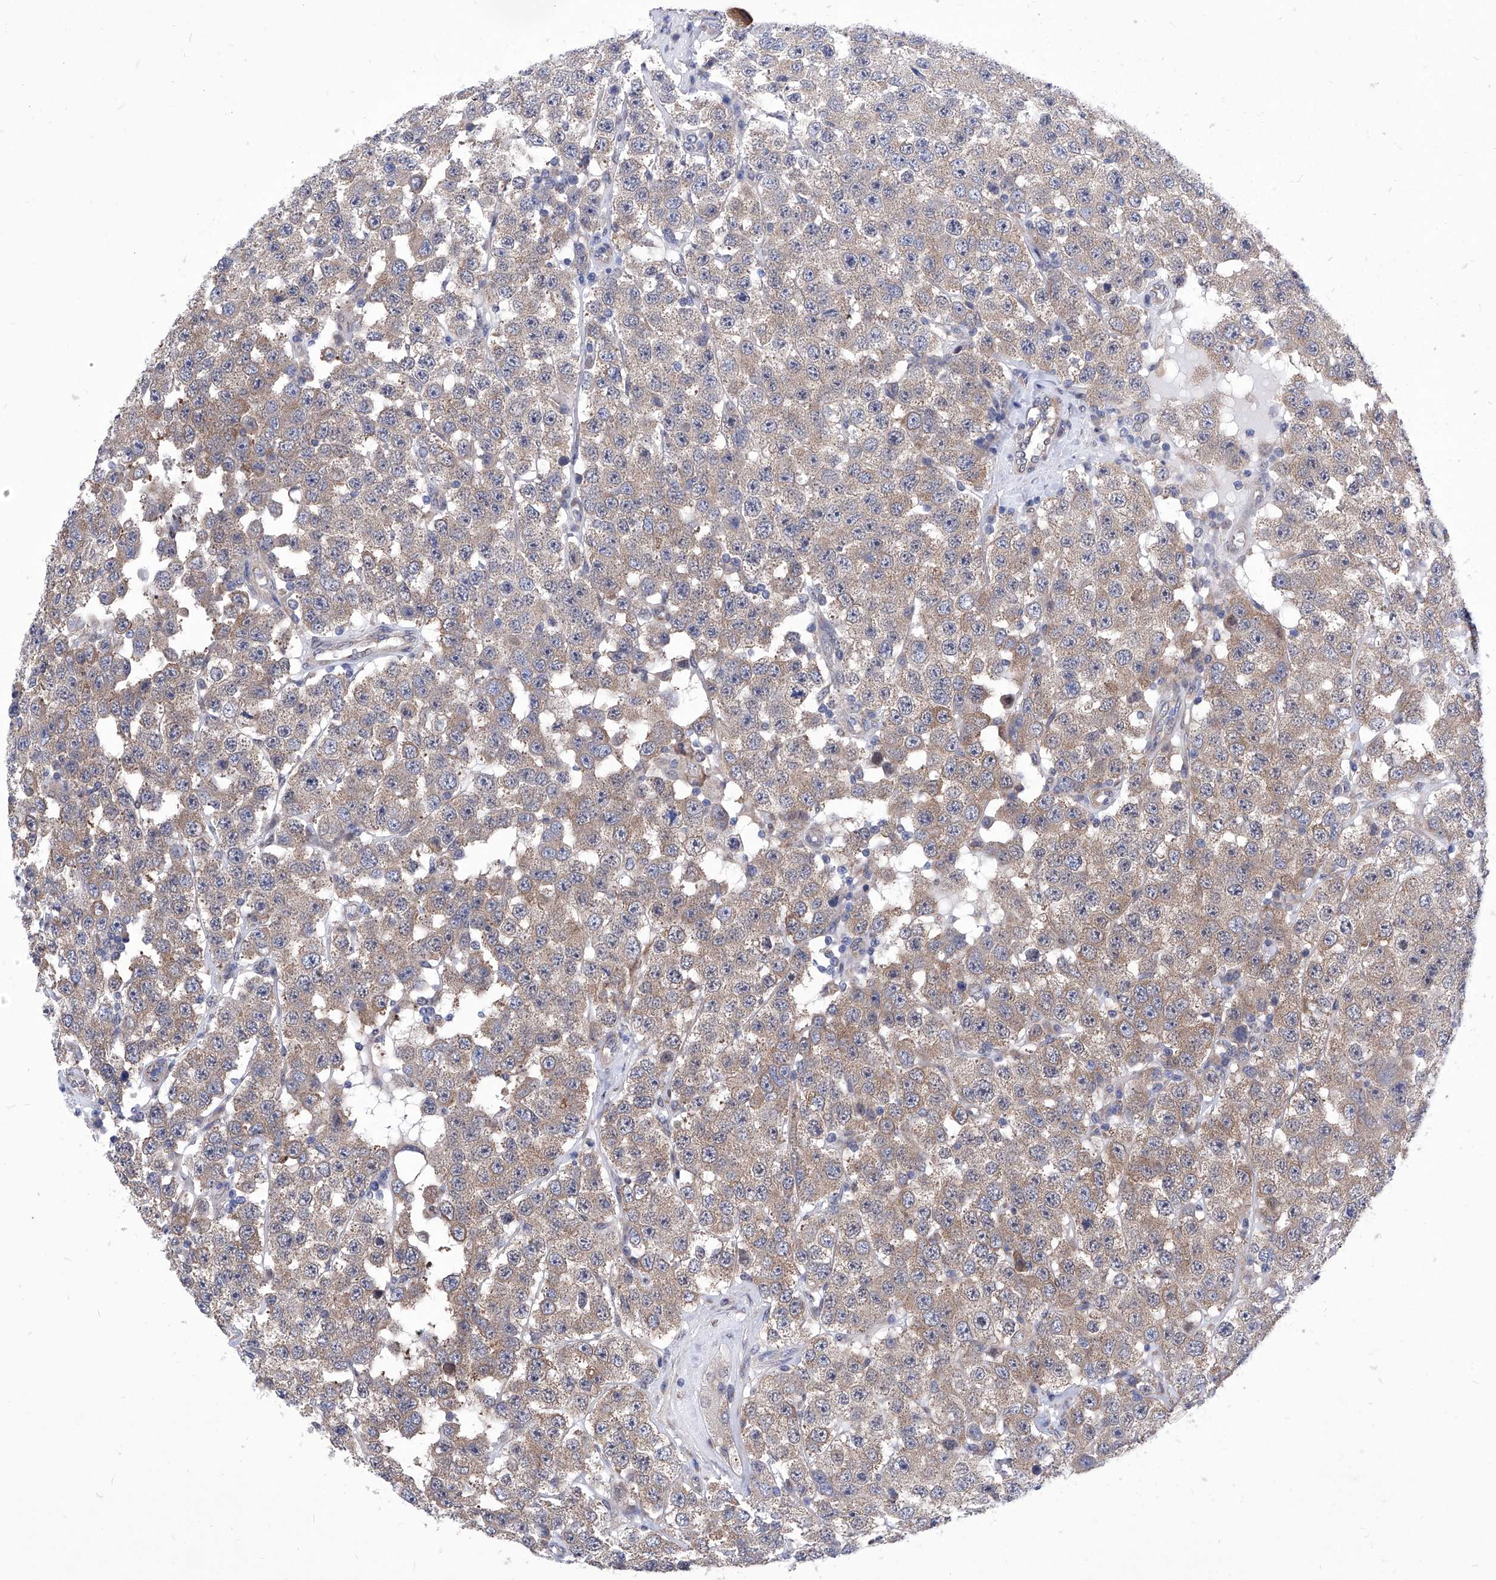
{"staining": {"intensity": "weak", "quantity": ">75%", "location": "cytoplasmic/membranous"}, "tissue": "testis cancer", "cell_type": "Tumor cells", "image_type": "cancer", "snomed": [{"axis": "morphology", "description": "Seminoma, NOS"}, {"axis": "topography", "description": "Testis"}], "caption": "There is low levels of weak cytoplasmic/membranous positivity in tumor cells of testis cancer, as demonstrated by immunohistochemical staining (brown color).", "gene": "KTI12", "patient": {"sex": "male", "age": 28}}